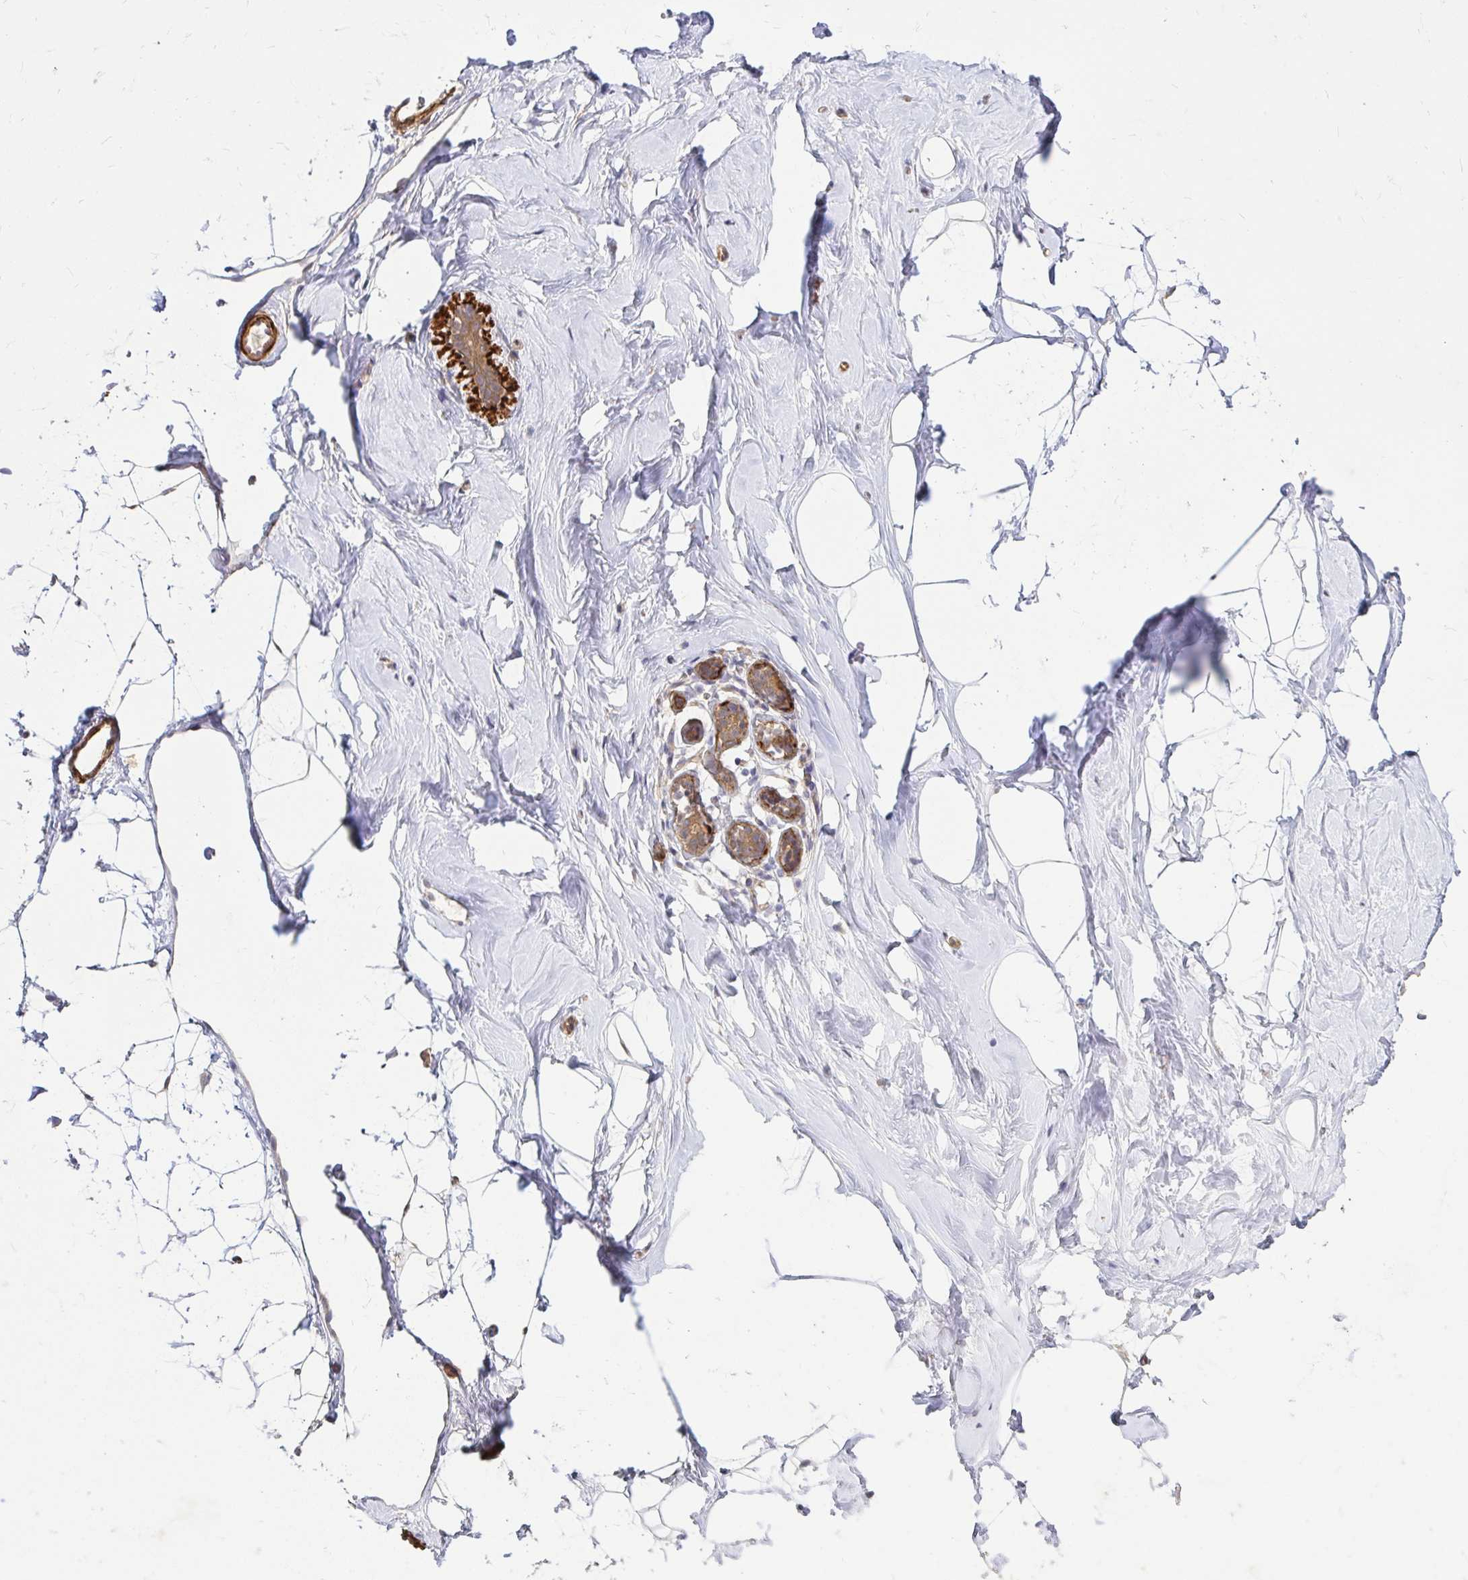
{"staining": {"intensity": "negative", "quantity": "none", "location": "none"}, "tissue": "breast", "cell_type": "Adipocytes", "image_type": "normal", "snomed": [{"axis": "morphology", "description": "Normal tissue, NOS"}, {"axis": "topography", "description": "Breast"}], "caption": "IHC image of benign breast stained for a protein (brown), which exhibits no staining in adipocytes. (Immunohistochemistry, brightfield microscopy, high magnification).", "gene": "YAP1", "patient": {"sex": "female", "age": 32}}